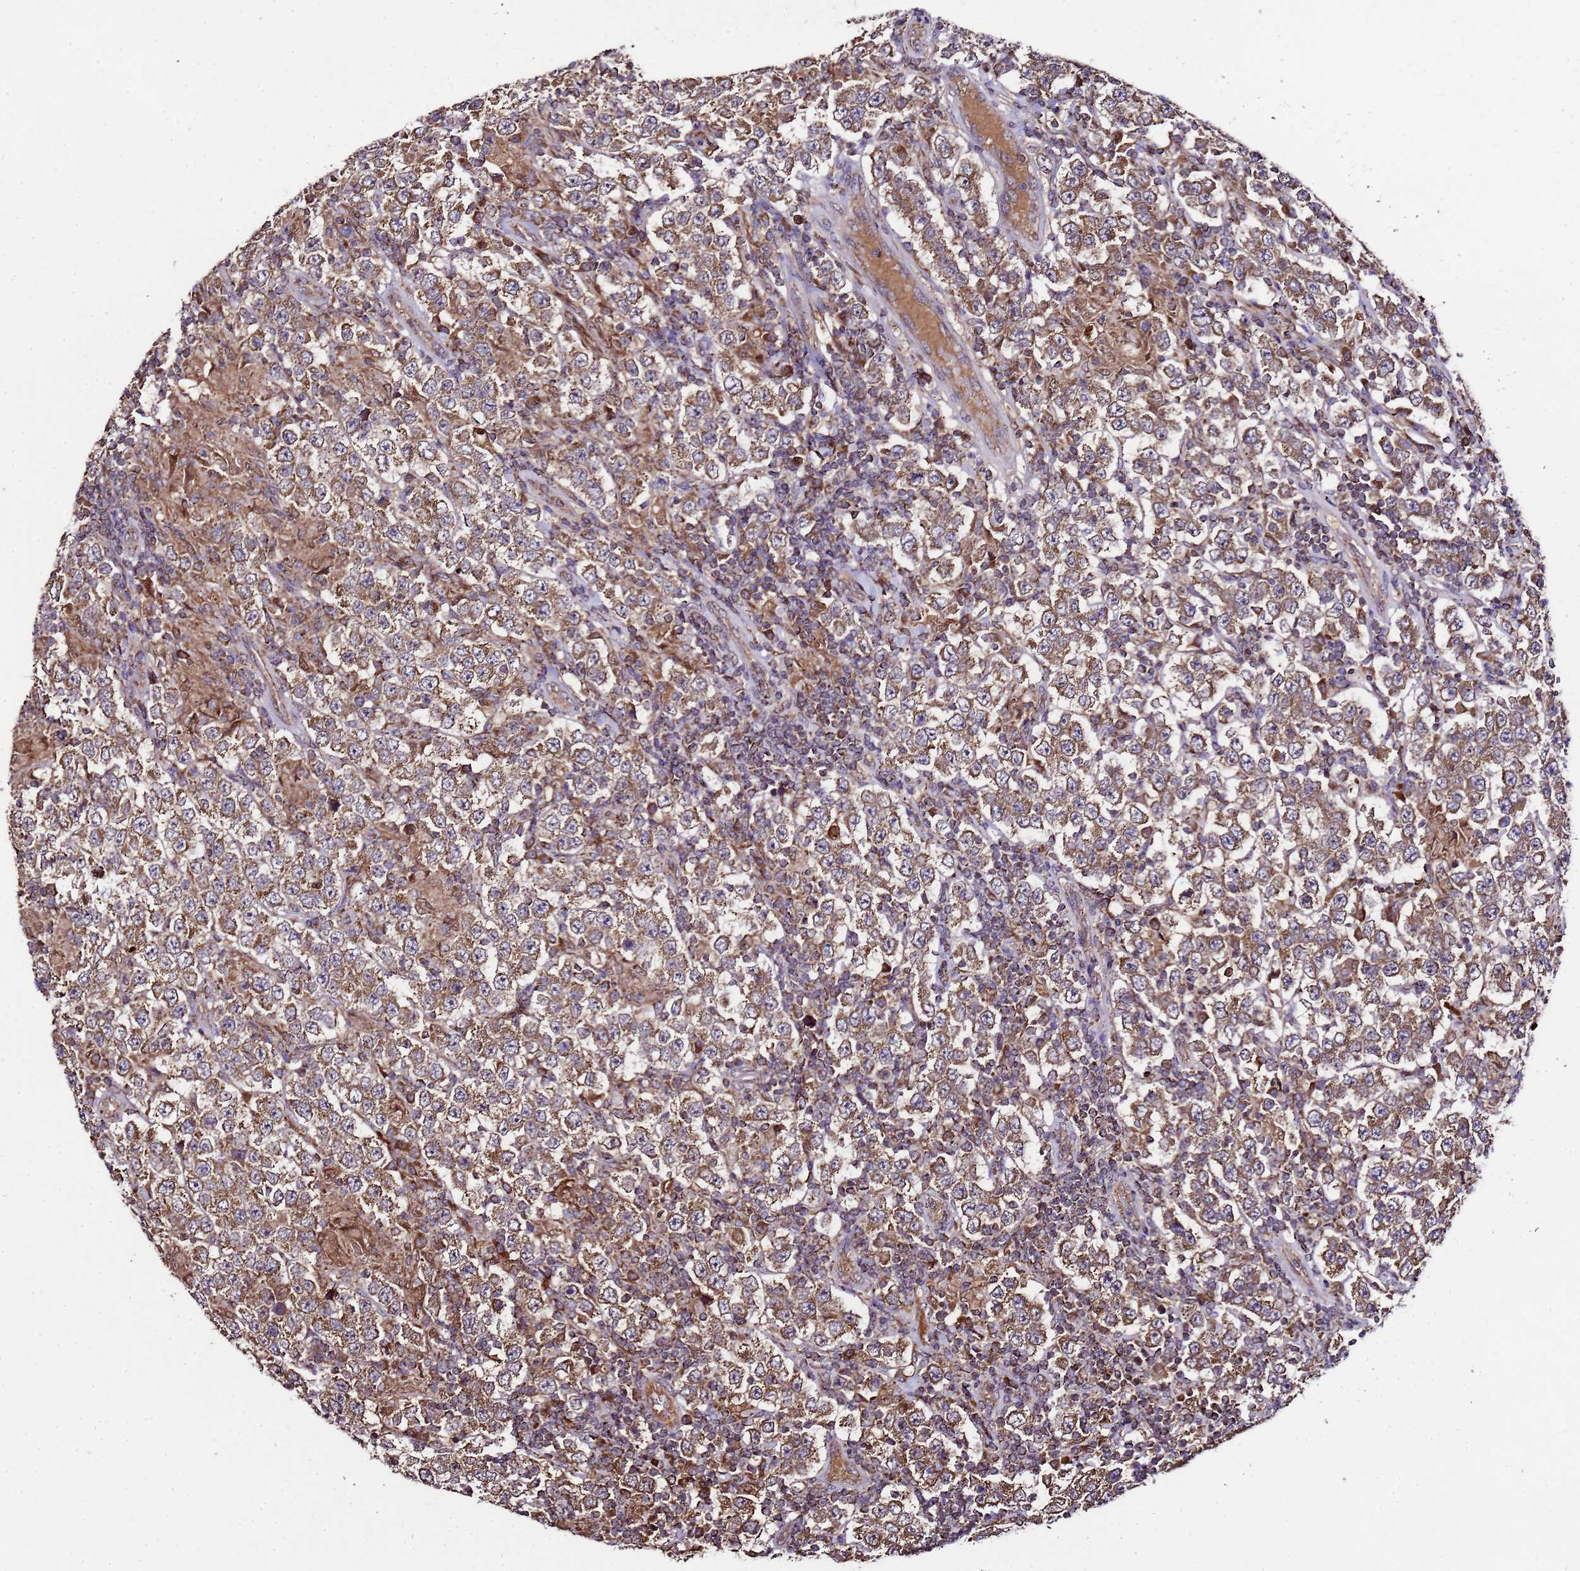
{"staining": {"intensity": "moderate", "quantity": ">75%", "location": "cytoplasmic/membranous"}, "tissue": "testis cancer", "cell_type": "Tumor cells", "image_type": "cancer", "snomed": [{"axis": "morphology", "description": "Normal tissue, NOS"}, {"axis": "morphology", "description": "Urothelial carcinoma, High grade"}, {"axis": "morphology", "description": "Seminoma, NOS"}, {"axis": "morphology", "description": "Carcinoma, Embryonal, NOS"}, {"axis": "topography", "description": "Urinary bladder"}, {"axis": "topography", "description": "Testis"}], "caption": "Tumor cells display medium levels of moderate cytoplasmic/membranous staining in about >75% of cells in urothelial carcinoma (high-grade) (testis). The protein is shown in brown color, while the nuclei are stained blue.", "gene": "HSPBAP1", "patient": {"sex": "male", "age": 41}}